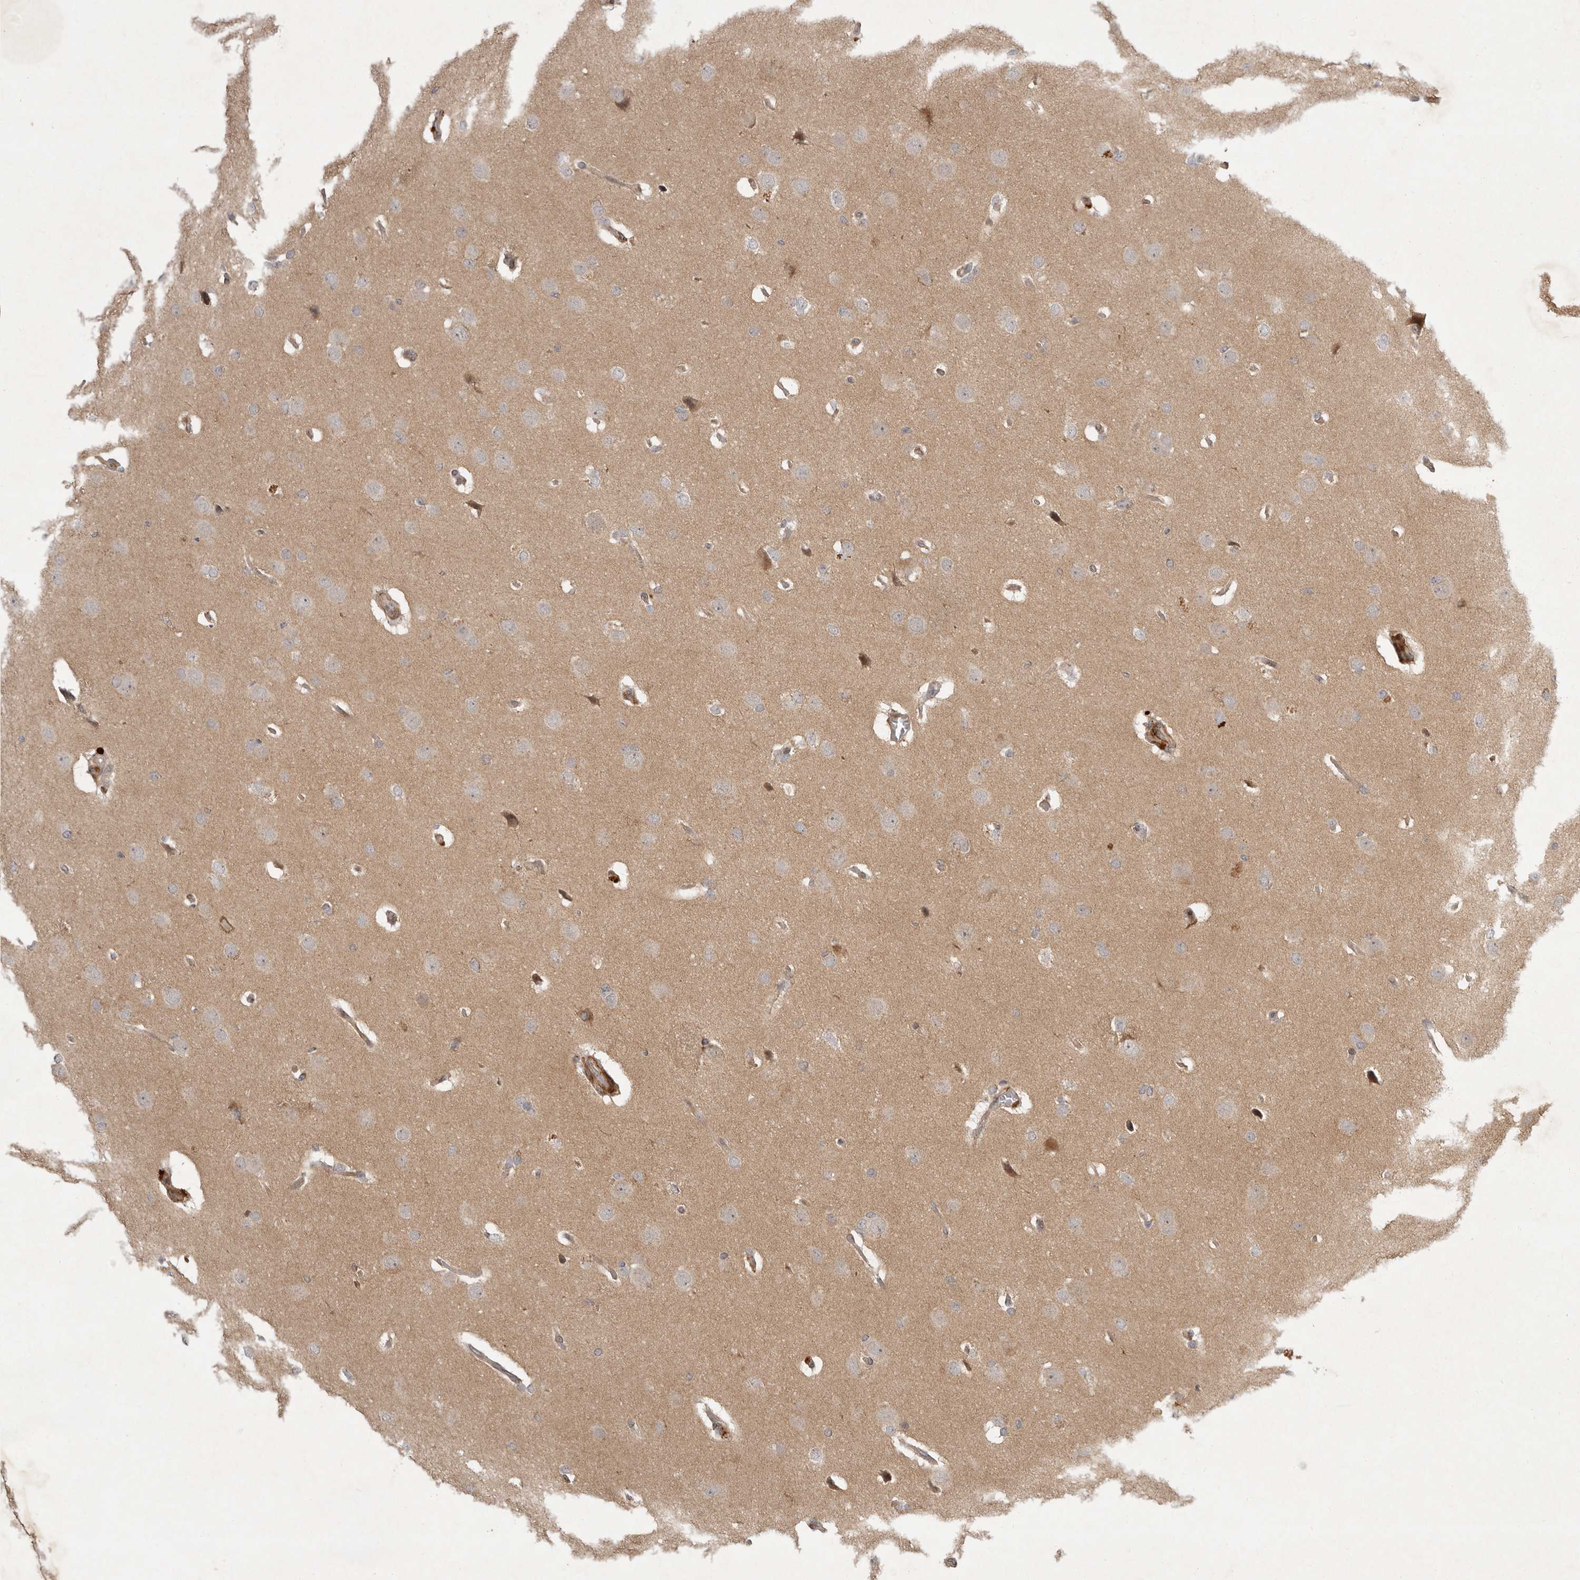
{"staining": {"intensity": "moderate", "quantity": "<25%", "location": "cytoplasmic/membranous,nuclear"}, "tissue": "glioma", "cell_type": "Tumor cells", "image_type": "cancer", "snomed": [{"axis": "morphology", "description": "Glioma, malignant, Low grade"}, {"axis": "topography", "description": "Brain"}], "caption": "Human malignant glioma (low-grade) stained with a brown dye shows moderate cytoplasmic/membranous and nuclear positive staining in about <25% of tumor cells.", "gene": "RABIF", "patient": {"sex": "female", "age": 37}}